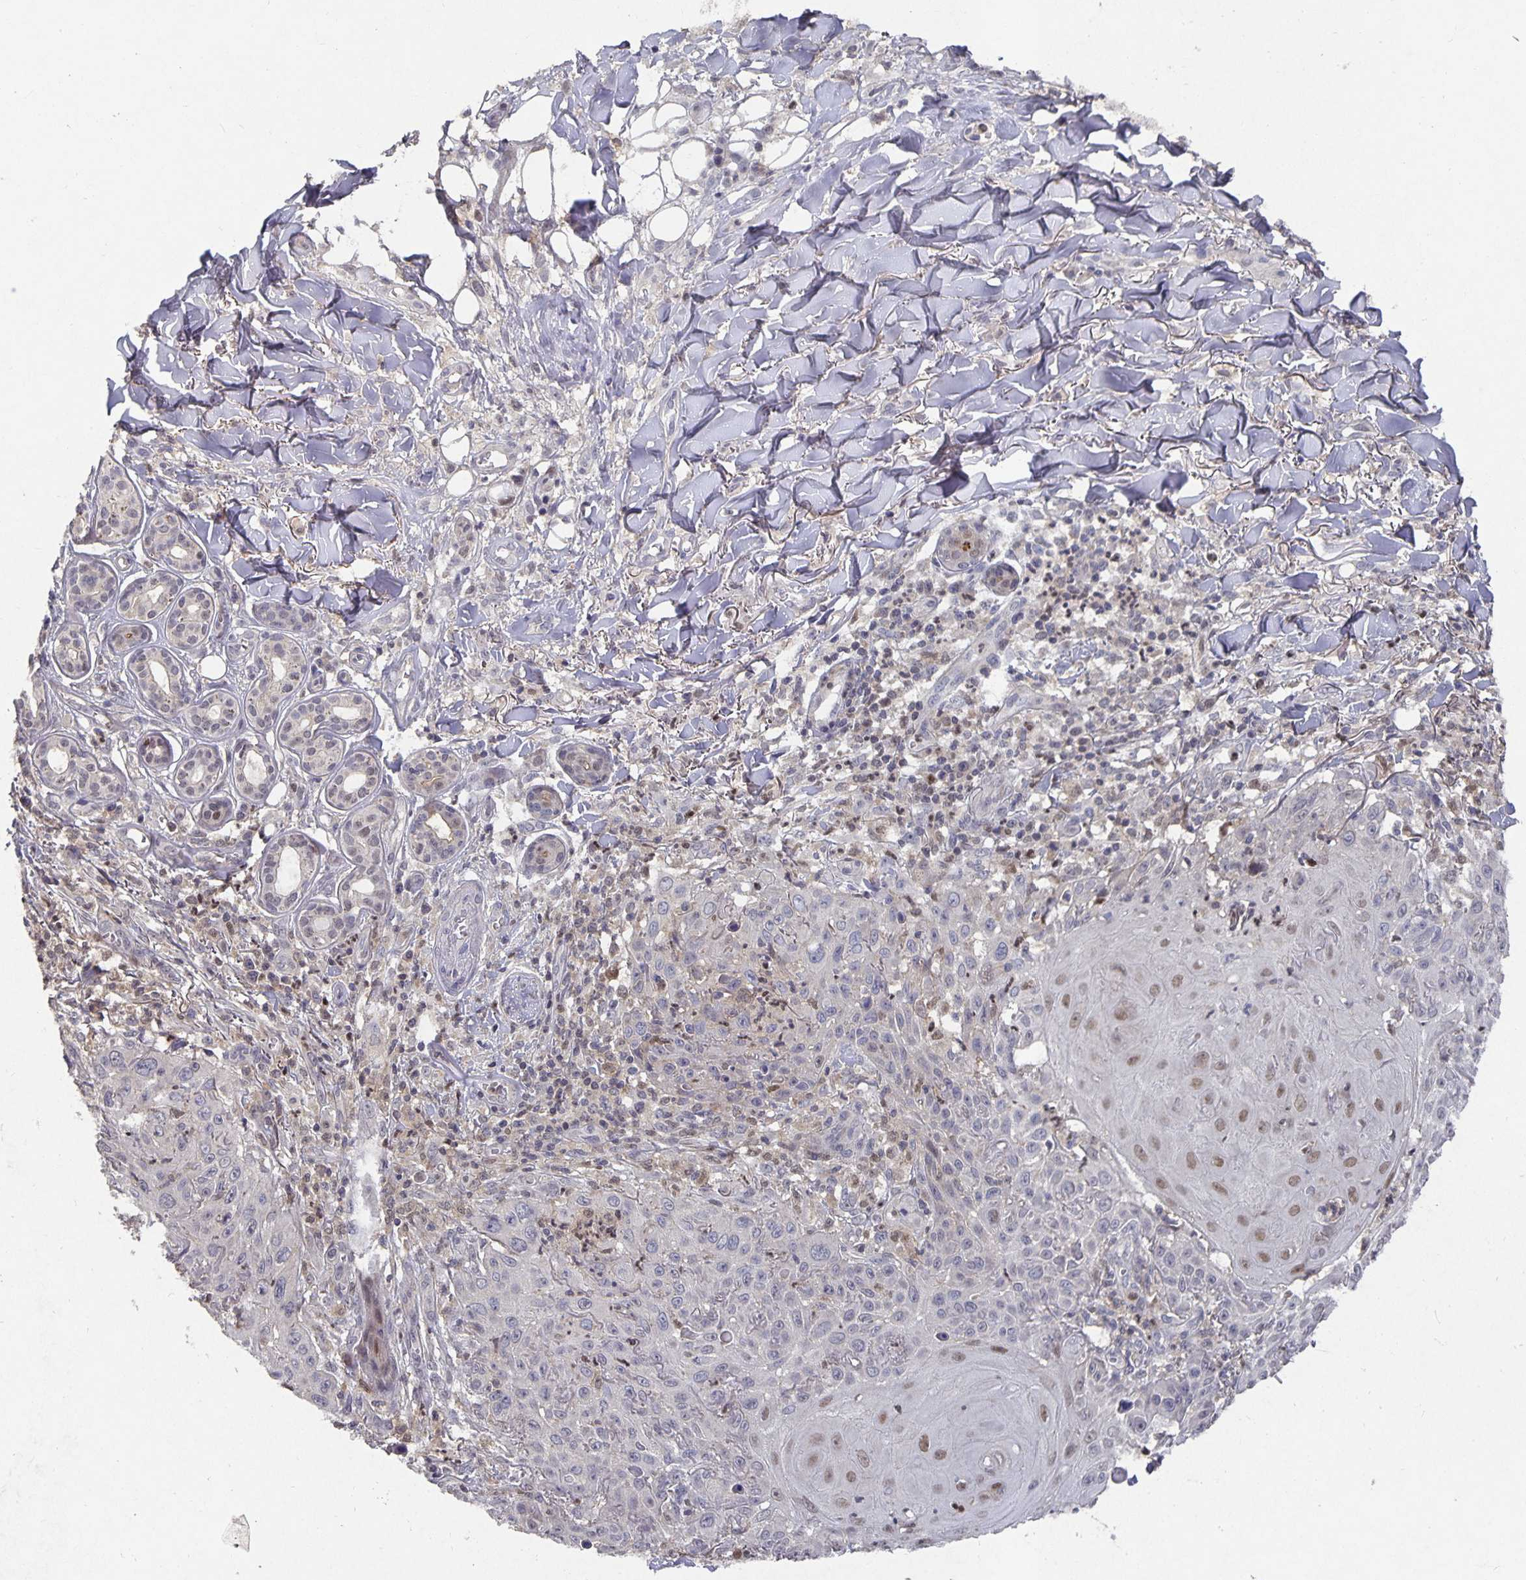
{"staining": {"intensity": "weak", "quantity": "<25%", "location": "nuclear"}, "tissue": "skin cancer", "cell_type": "Tumor cells", "image_type": "cancer", "snomed": [{"axis": "morphology", "description": "Squamous cell carcinoma, NOS"}, {"axis": "topography", "description": "Skin"}], "caption": "DAB (3,3'-diaminobenzidine) immunohistochemical staining of human squamous cell carcinoma (skin) displays no significant positivity in tumor cells.", "gene": "HEPN1", "patient": {"sex": "male", "age": 75}}